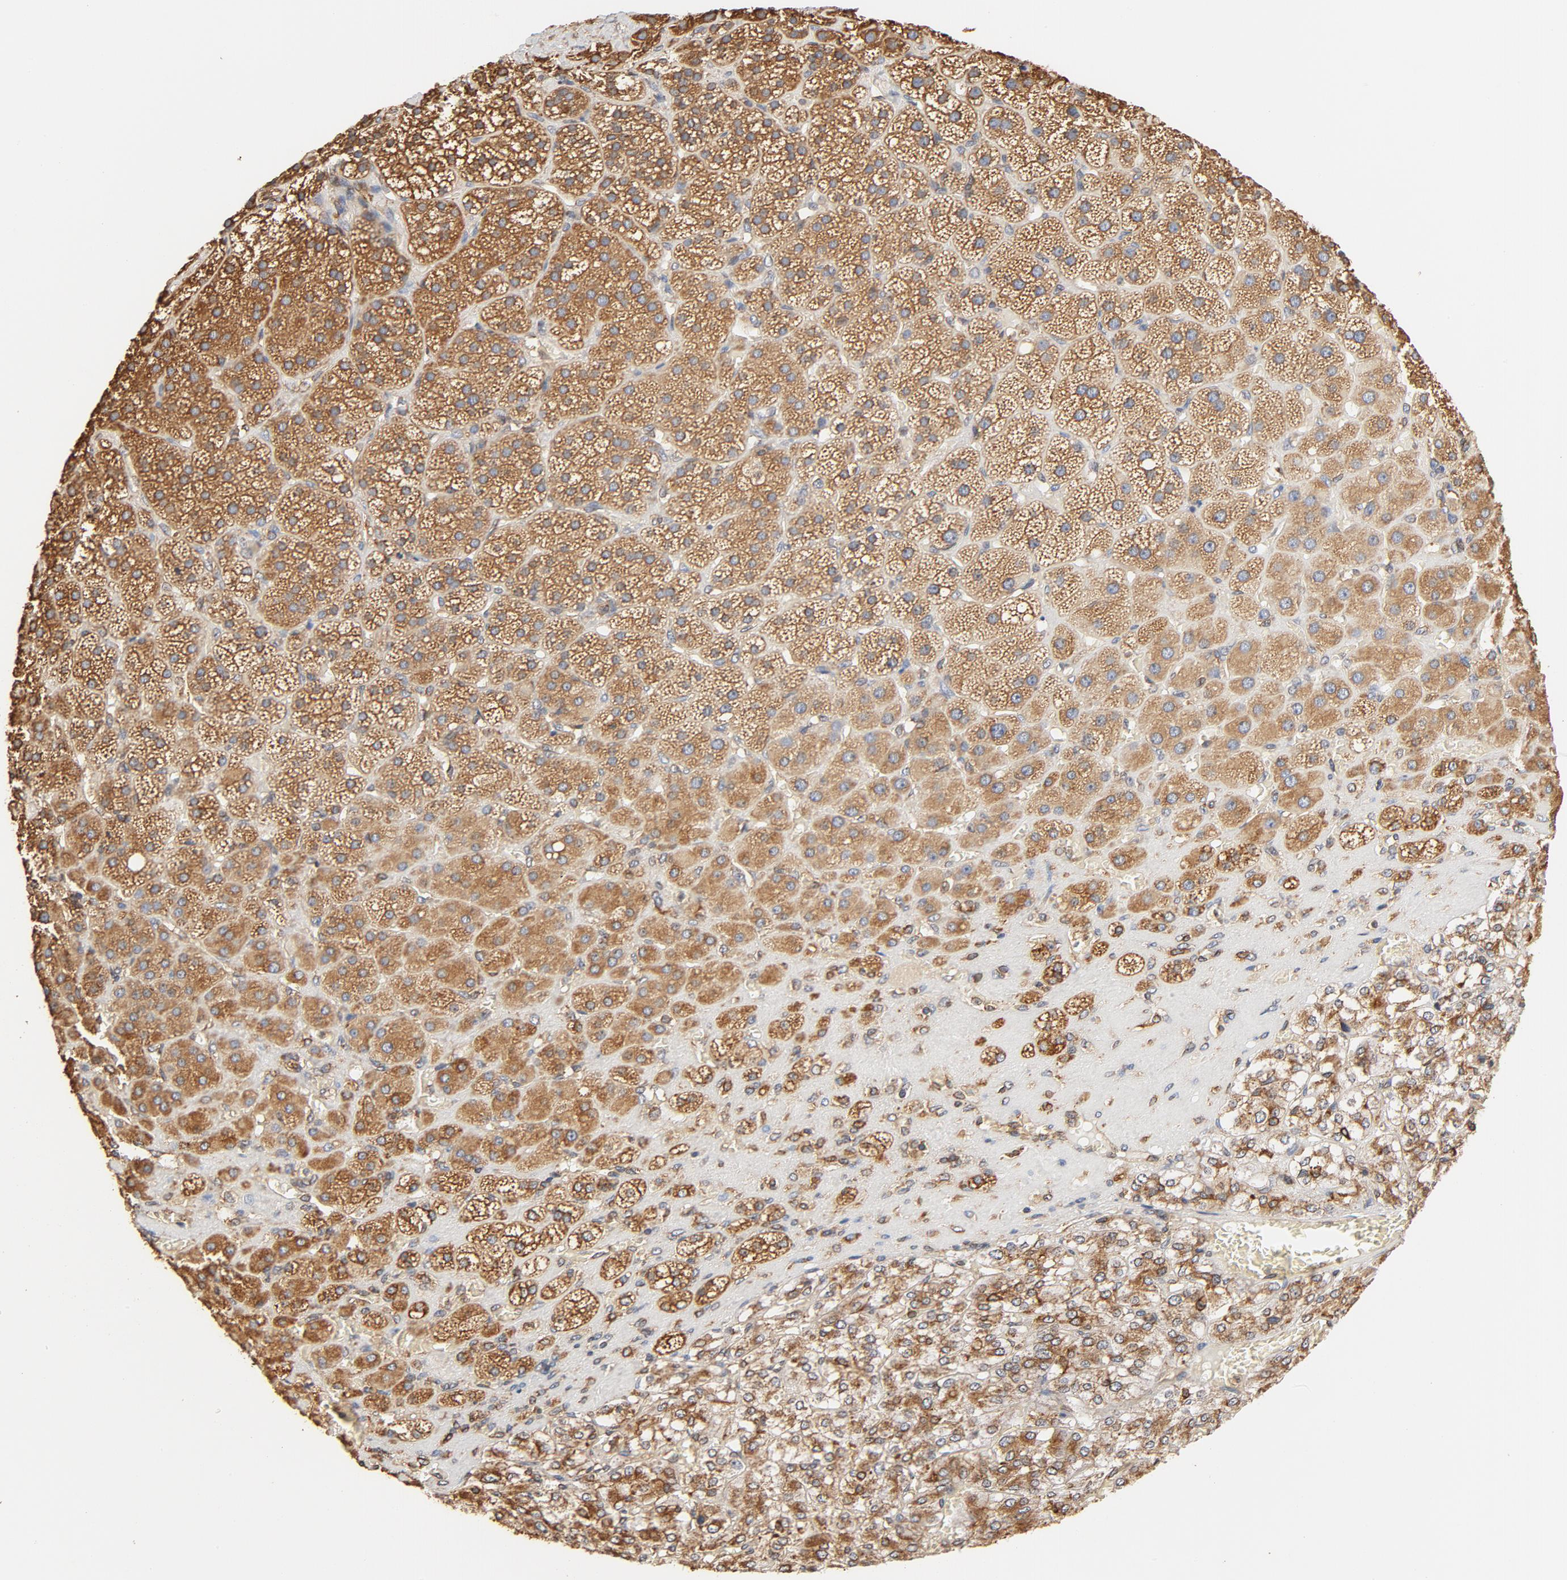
{"staining": {"intensity": "strong", "quantity": ">75%", "location": "cytoplasmic/membranous"}, "tissue": "adrenal gland", "cell_type": "Glandular cells", "image_type": "normal", "snomed": [{"axis": "morphology", "description": "Normal tissue, NOS"}, {"axis": "topography", "description": "Adrenal gland"}], "caption": "Adrenal gland stained with a brown dye demonstrates strong cytoplasmic/membranous positive expression in approximately >75% of glandular cells.", "gene": "BCAP31", "patient": {"sex": "female", "age": 71}}